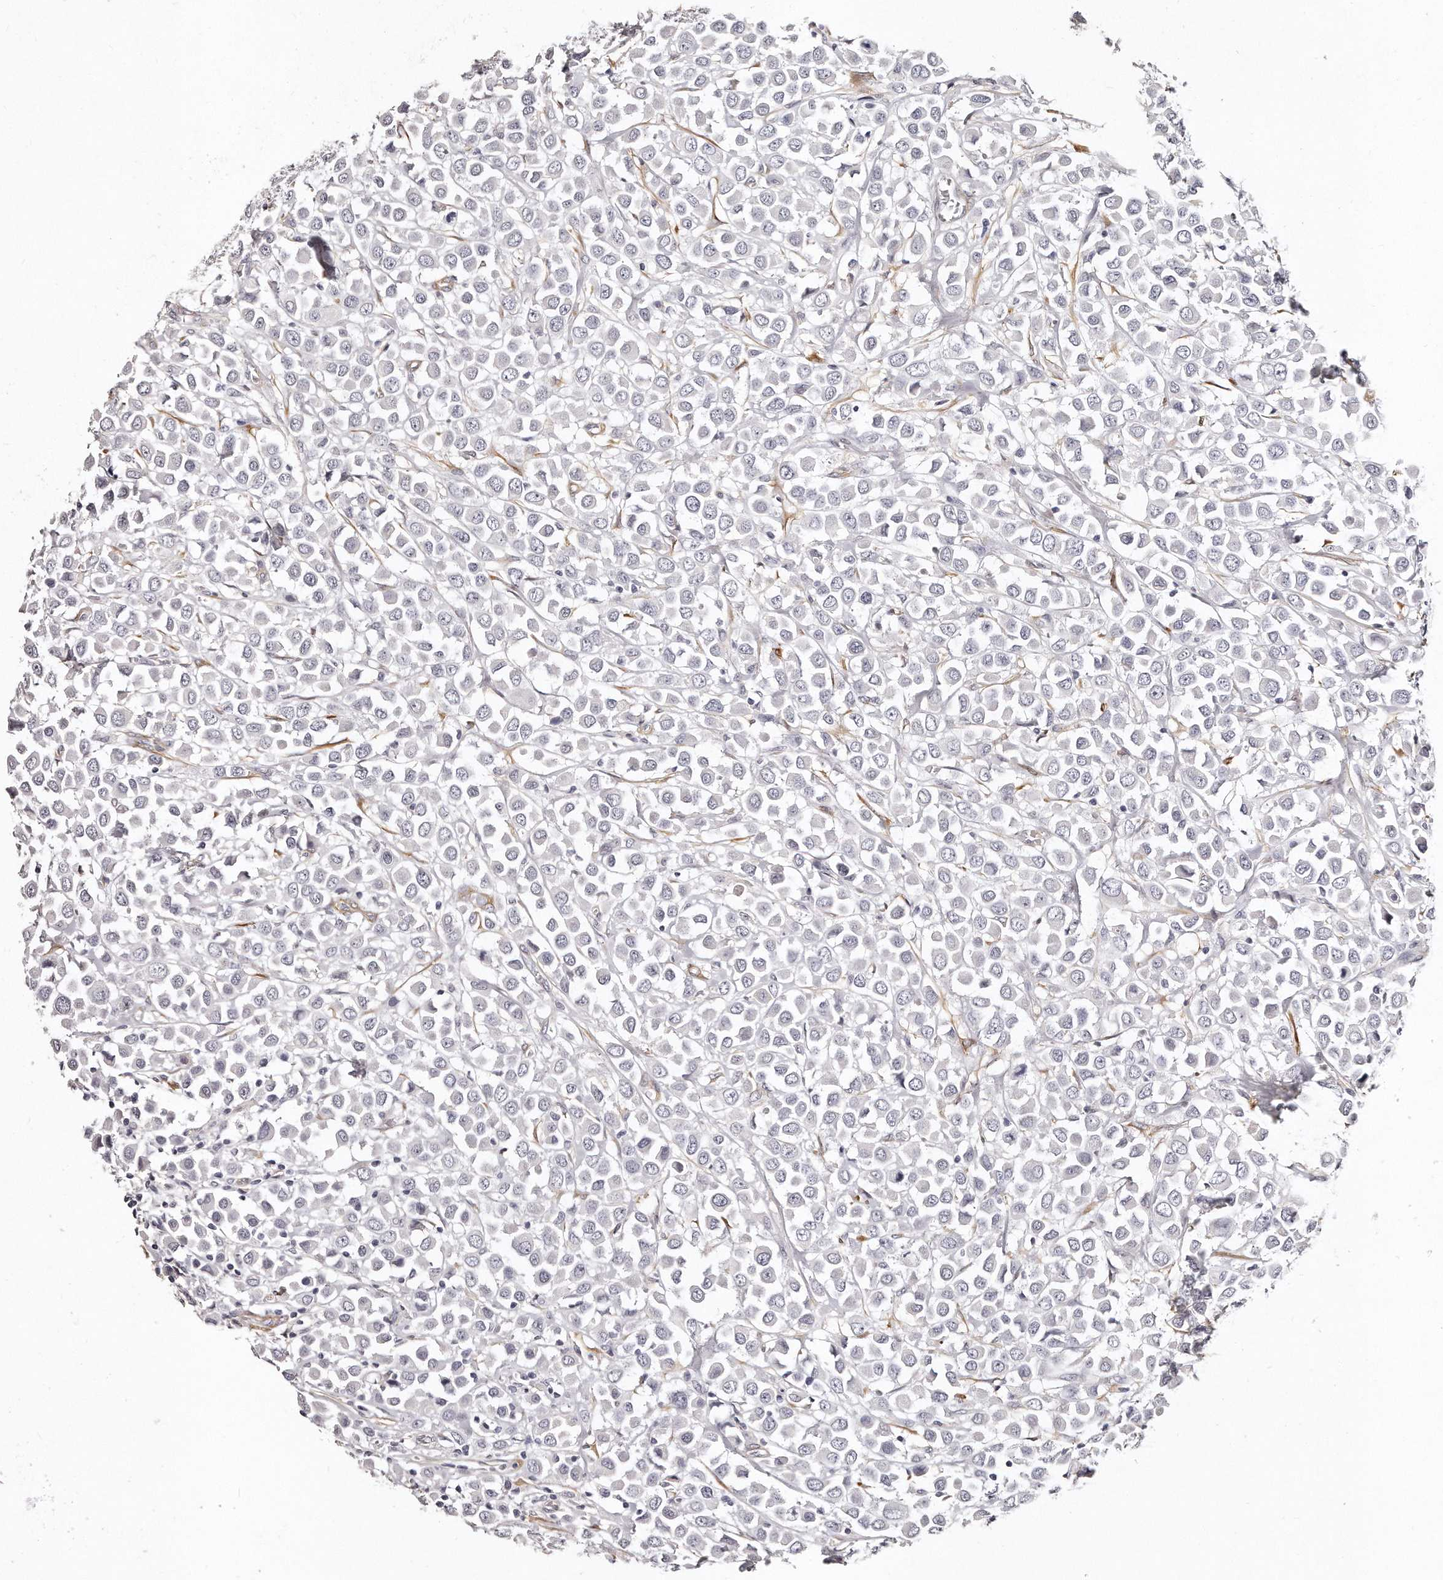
{"staining": {"intensity": "negative", "quantity": "none", "location": "none"}, "tissue": "breast cancer", "cell_type": "Tumor cells", "image_type": "cancer", "snomed": [{"axis": "morphology", "description": "Duct carcinoma"}, {"axis": "topography", "description": "Breast"}], "caption": "Intraductal carcinoma (breast) stained for a protein using IHC shows no expression tumor cells.", "gene": "LMOD1", "patient": {"sex": "female", "age": 61}}